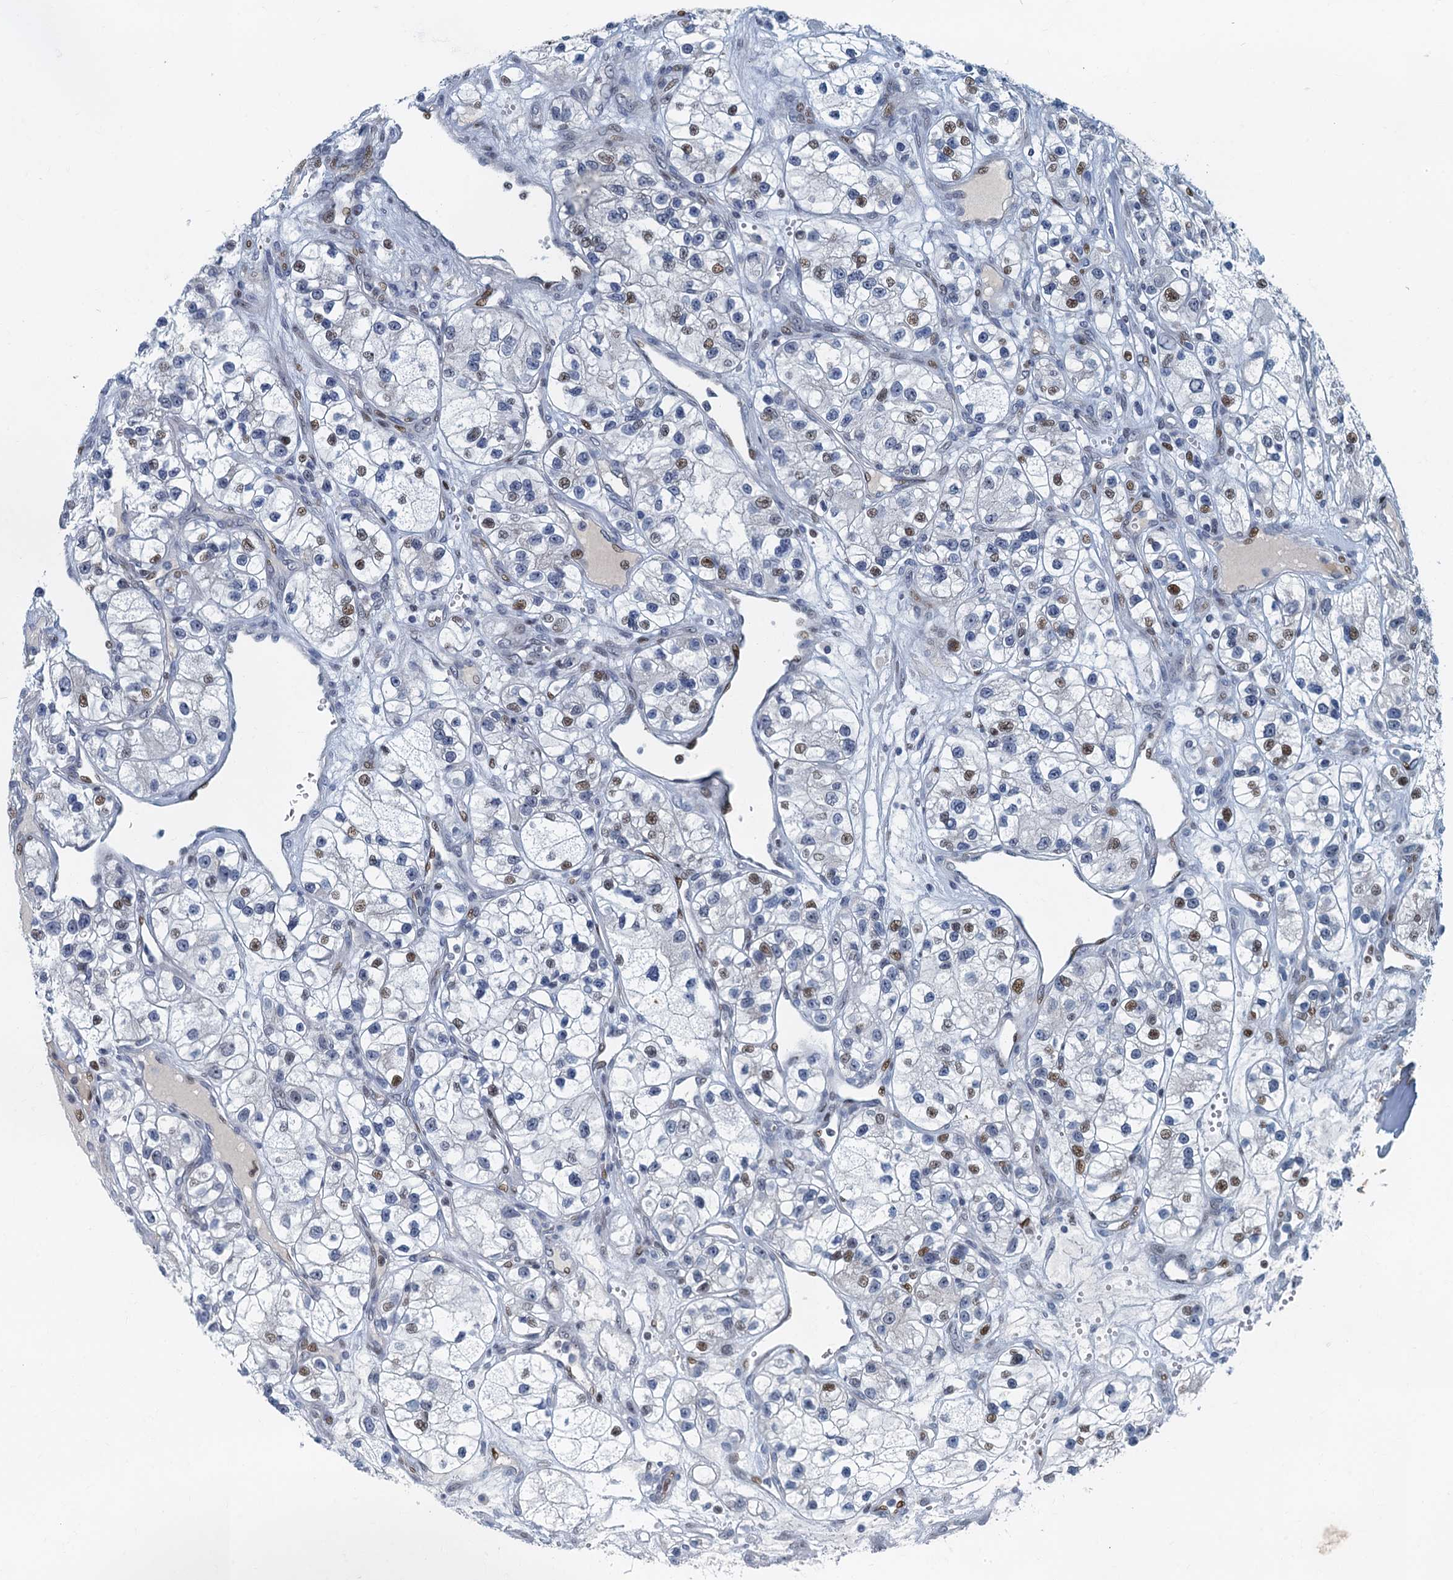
{"staining": {"intensity": "moderate", "quantity": "25%-75%", "location": "nuclear"}, "tissue": "renal cancer", "cell_type": "Tumor cells", "image_type": "cancer", "snomed": [{"axis": "morphology", "description": "Adenocarcinoma, NOS"}, {"axis": "topography", "description": "Kidney"}], "caption": "A medium amount of moderate nuclear positivity is seen in approximately 25%-75% of tumor cells in renal adenocarcinoma tissue.", "gene": "ANKRD13D", "patient": {"sex": "female", "age": 57}}